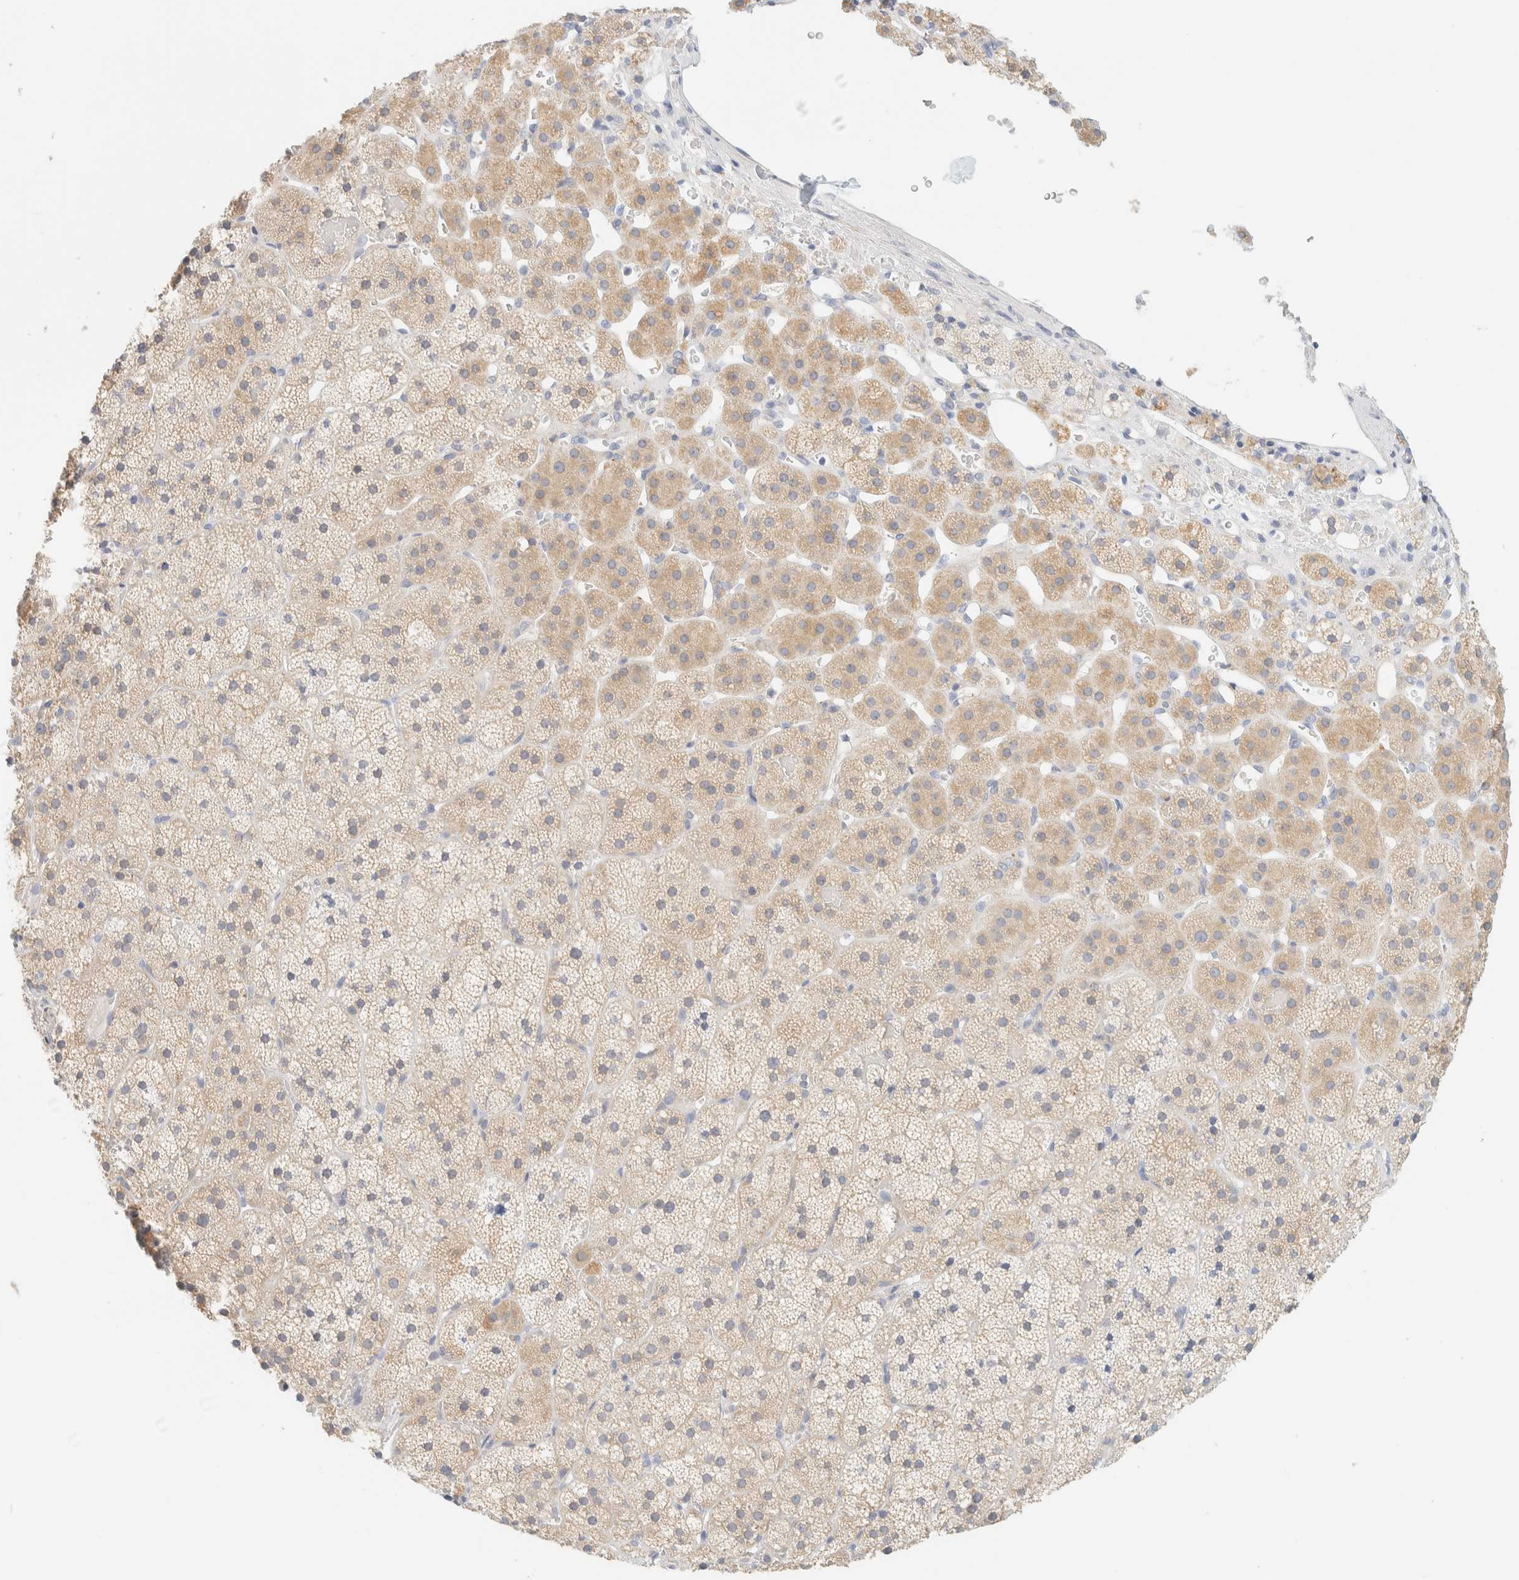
{"staining": {"intensity": "weak", "quantity": ">75%", "location": "cytoplasmic/membranous"}, "tissue": "adrenal gland", "cell_type": "Glandular cells", "image_type": "normal", "snomed": [{"axis": "morphology", "description": "Normal tissue, NOS"}, {"axis": "topography", "description": "Adrenal gland"}], "caption": "This is an image of IHC staining of unremarkable adrenal gland, which shows weak staining in the cytoplasmic/membranous of glandular cells.", "gene": "NT5C", "patient": {"sex": "female", "age": 44}}